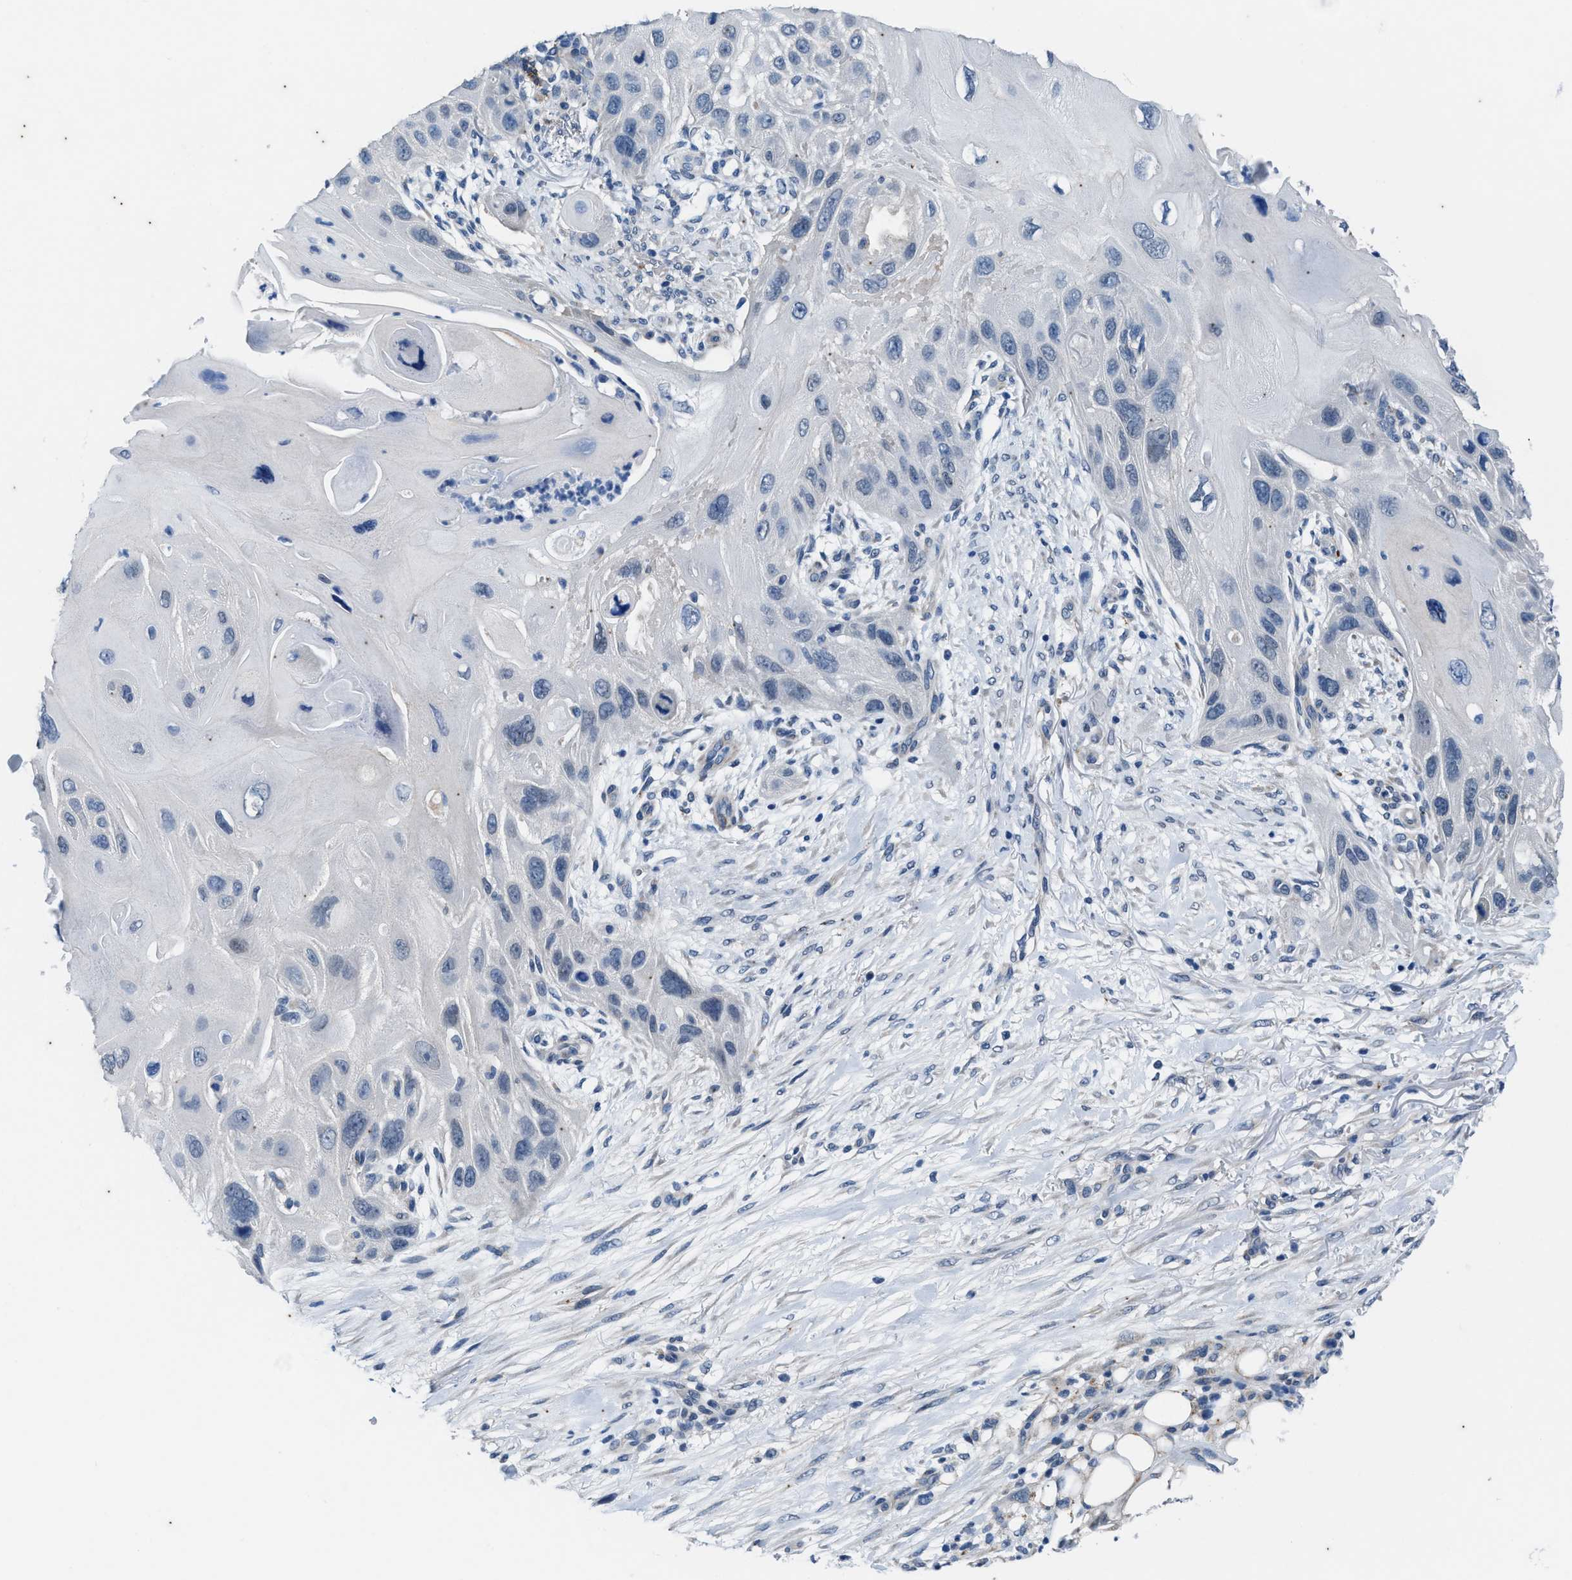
{"staining": {"intensity": "negative", "quantity": "none", "location": "none"}, "tissue": "skin cancer", "cell_type": "Tumor cells", "image_type": "cancer", "snomed": [{"axis": "morphology", "description": "Squamous cell carcinoma, NOS"}, {"axis": "topography", "description": "Skin"}], "caption": "There is no significant staining in tumor cells of squamous cell carcinoma (skin).", "gene": "KIF24", "patient": {"sex": "female", "age": 77}}